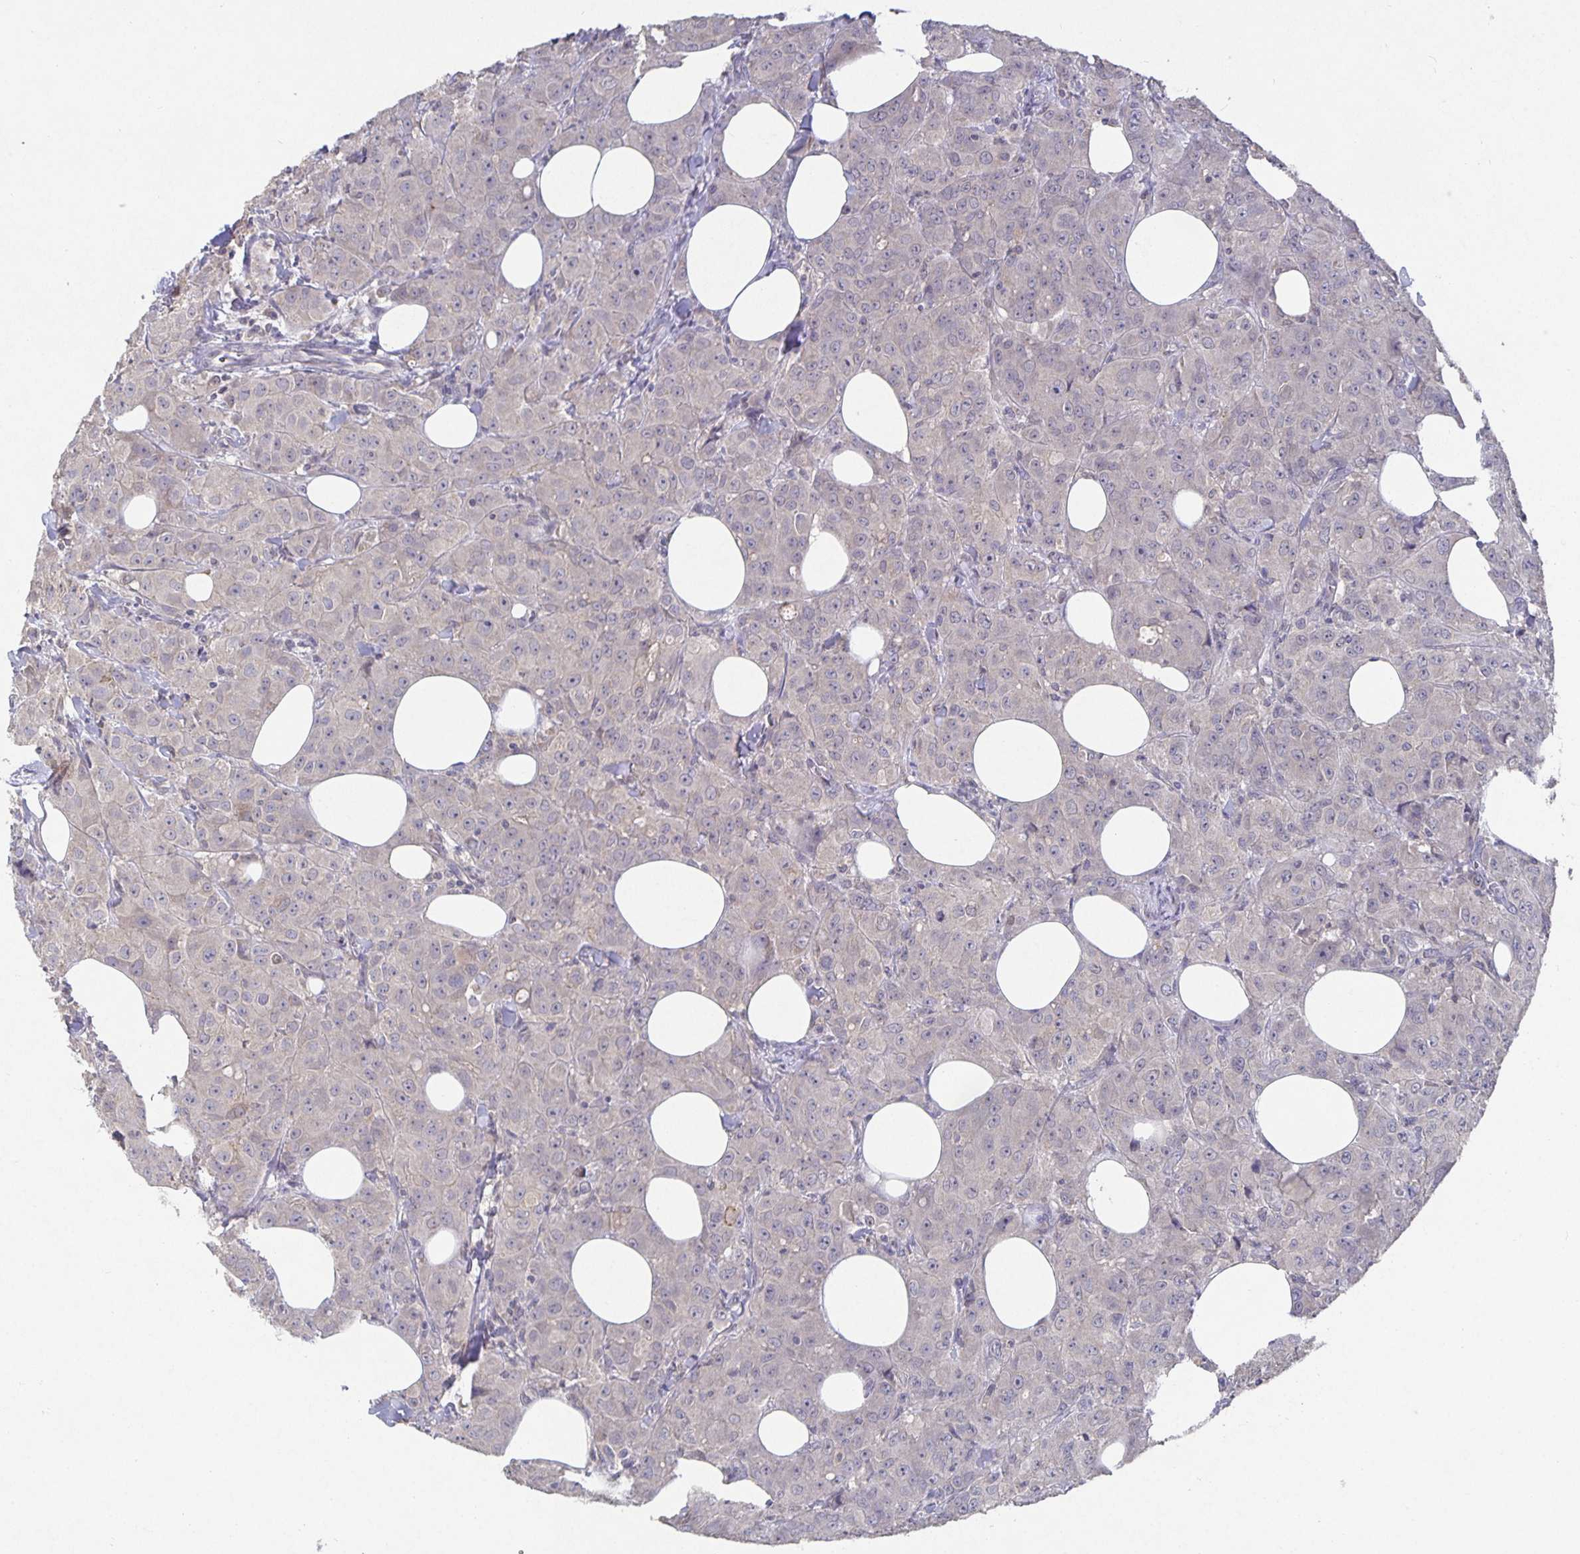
{"staining": {"intensity": "negative", "quantity": "none", "location": "none"}, "tissue": "breast cancer", "cell_type": "Tumor cells", "image_type": "cancer", "snomed": [{"axis": "morphology", "description": "Normal tissue, NOS"}, {"axis": "morphology", "description": "Duct carcinoma"}, {"axis": "topography", "description": "Breast"}], "caption": "IHC of breast cancer (infiltrating ductal carcinoma) exhibits no expression in tumor cells.", "gene": "HEPN1", "patient": {"sex": "female", "age": 43}}